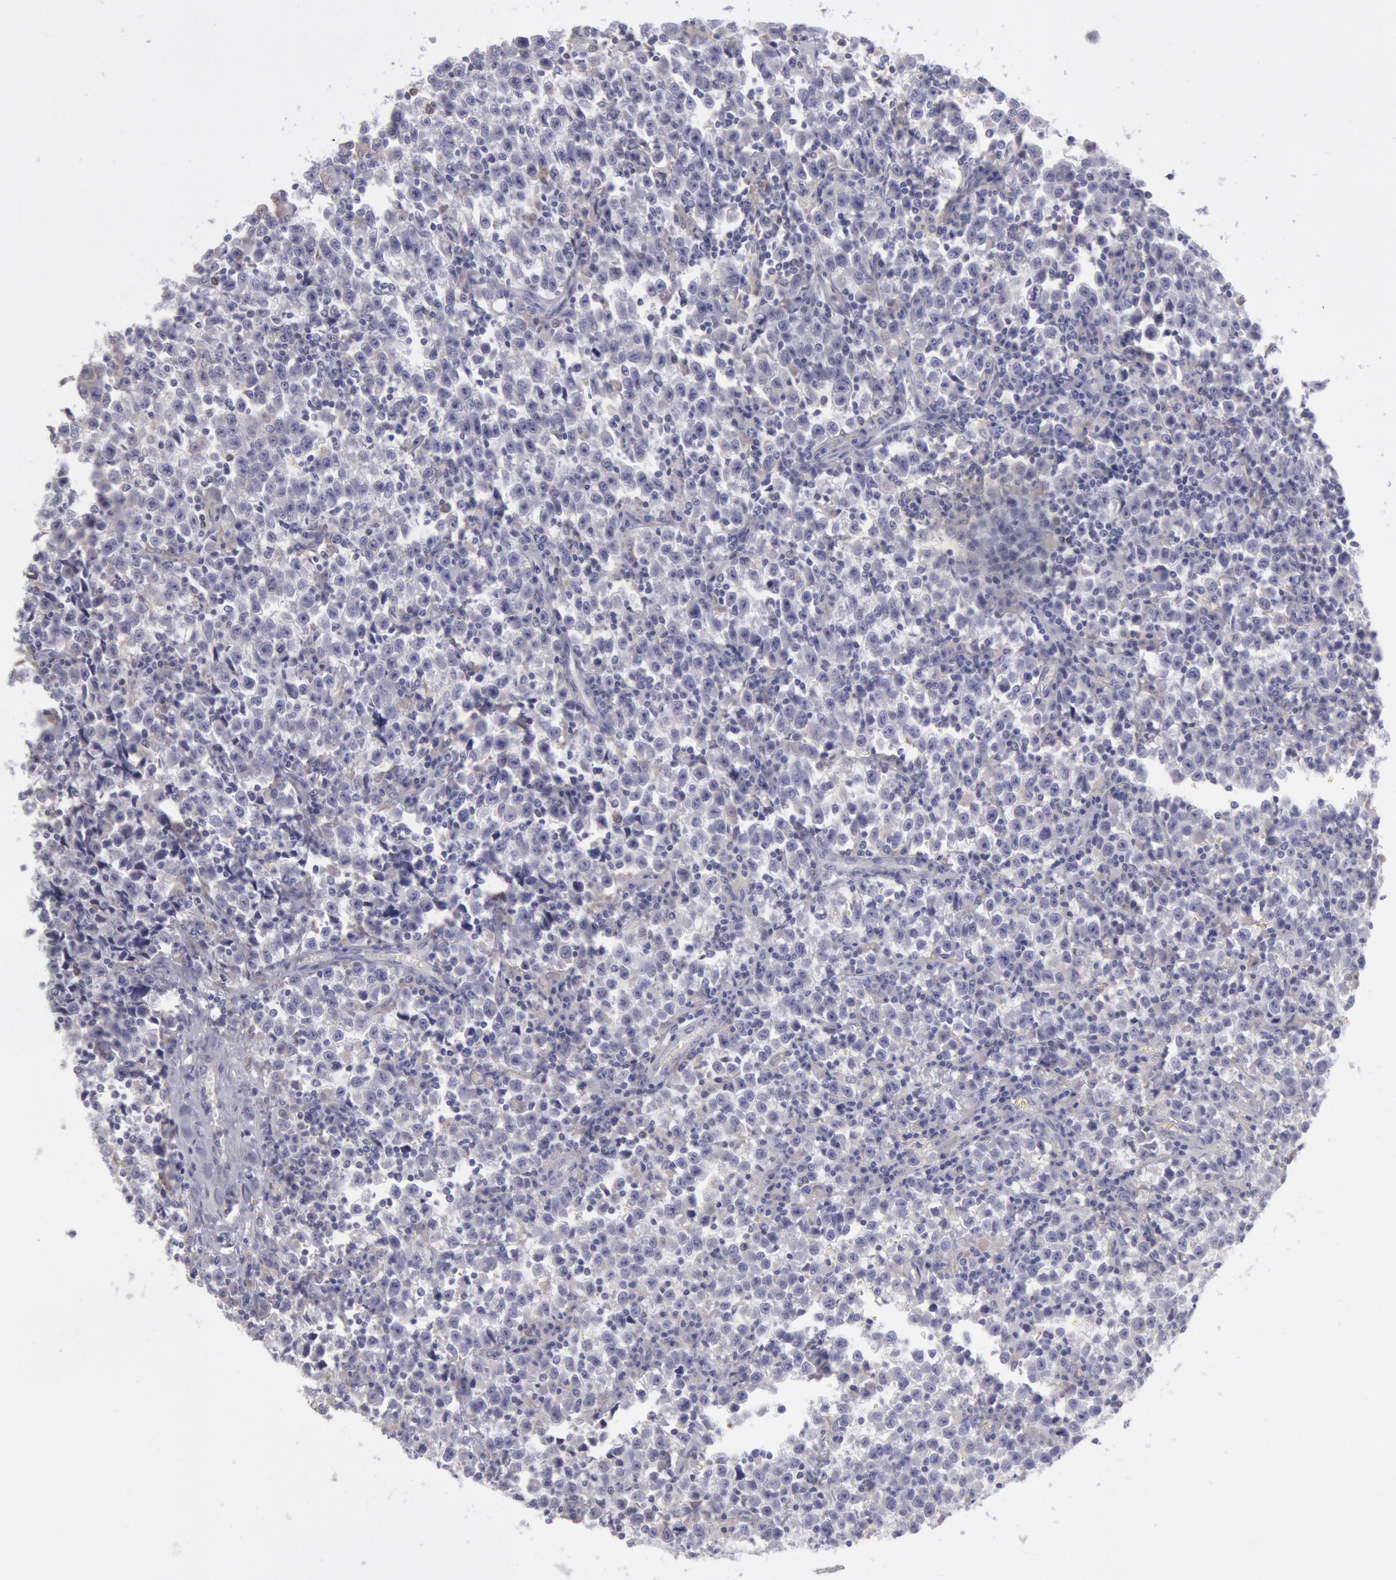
{"staining": {"intensity": "negative", "quantity": "none", "location": "none"}, "tissue": "testis cancer", "cell_type": "Tumor cells", "image_type": "cancer", "snomed": [{"axis": "morphology", "description": "Seminoma, NOS"}, {"axis": "topography", "description": "Testis"}], "caption": "DAB (3,3'-diaminobenzidine) immunohistochemical staining of testis cancer (seminoma) displays no significant positivity in tumor cells.", "gene": "MYH7", "patient": {"sex": "male", "age": 35}}